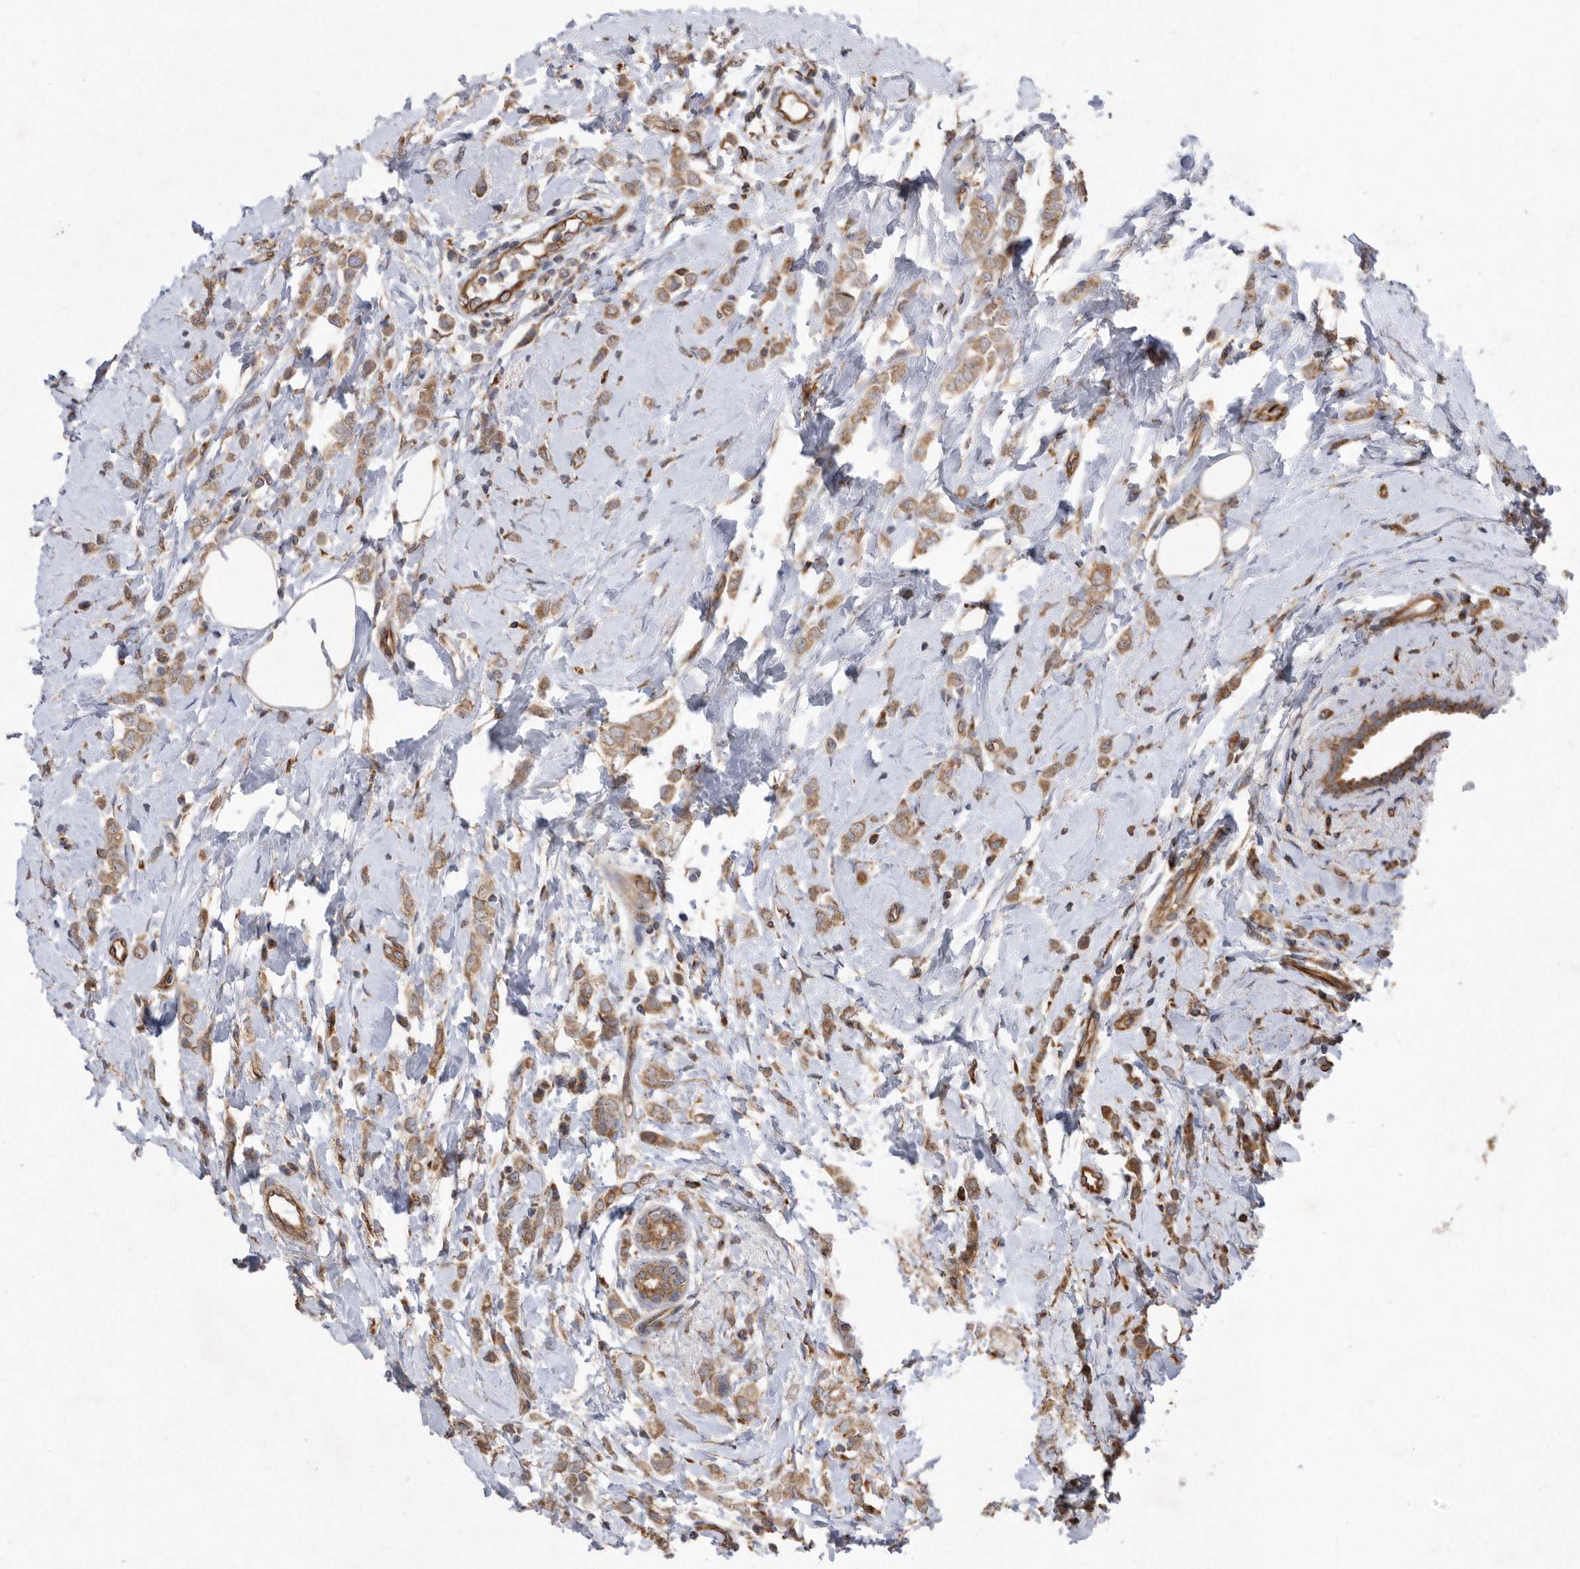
{"staining": {"intensity": "moderate", "quantity": ">75%", "location": "cytoplasmic/membranous"}, "tissue": "breast cancer", "cell_type": "Tumor cells", "image_type": "cancer", "snomed": [{"axis": "morphology", "description": "Lobular carcinoma"}, {"axis": "topography", "description": "Breast"}], "caption": "Immunohistochemistry (DAB) staining of human breast lobular carcinoma shows moderate cytoplasmic/membranous protein positivity in approximately >75% of tumor cells.", "gene": "PON2", "patient": {"sex": "female", "age": 47}}